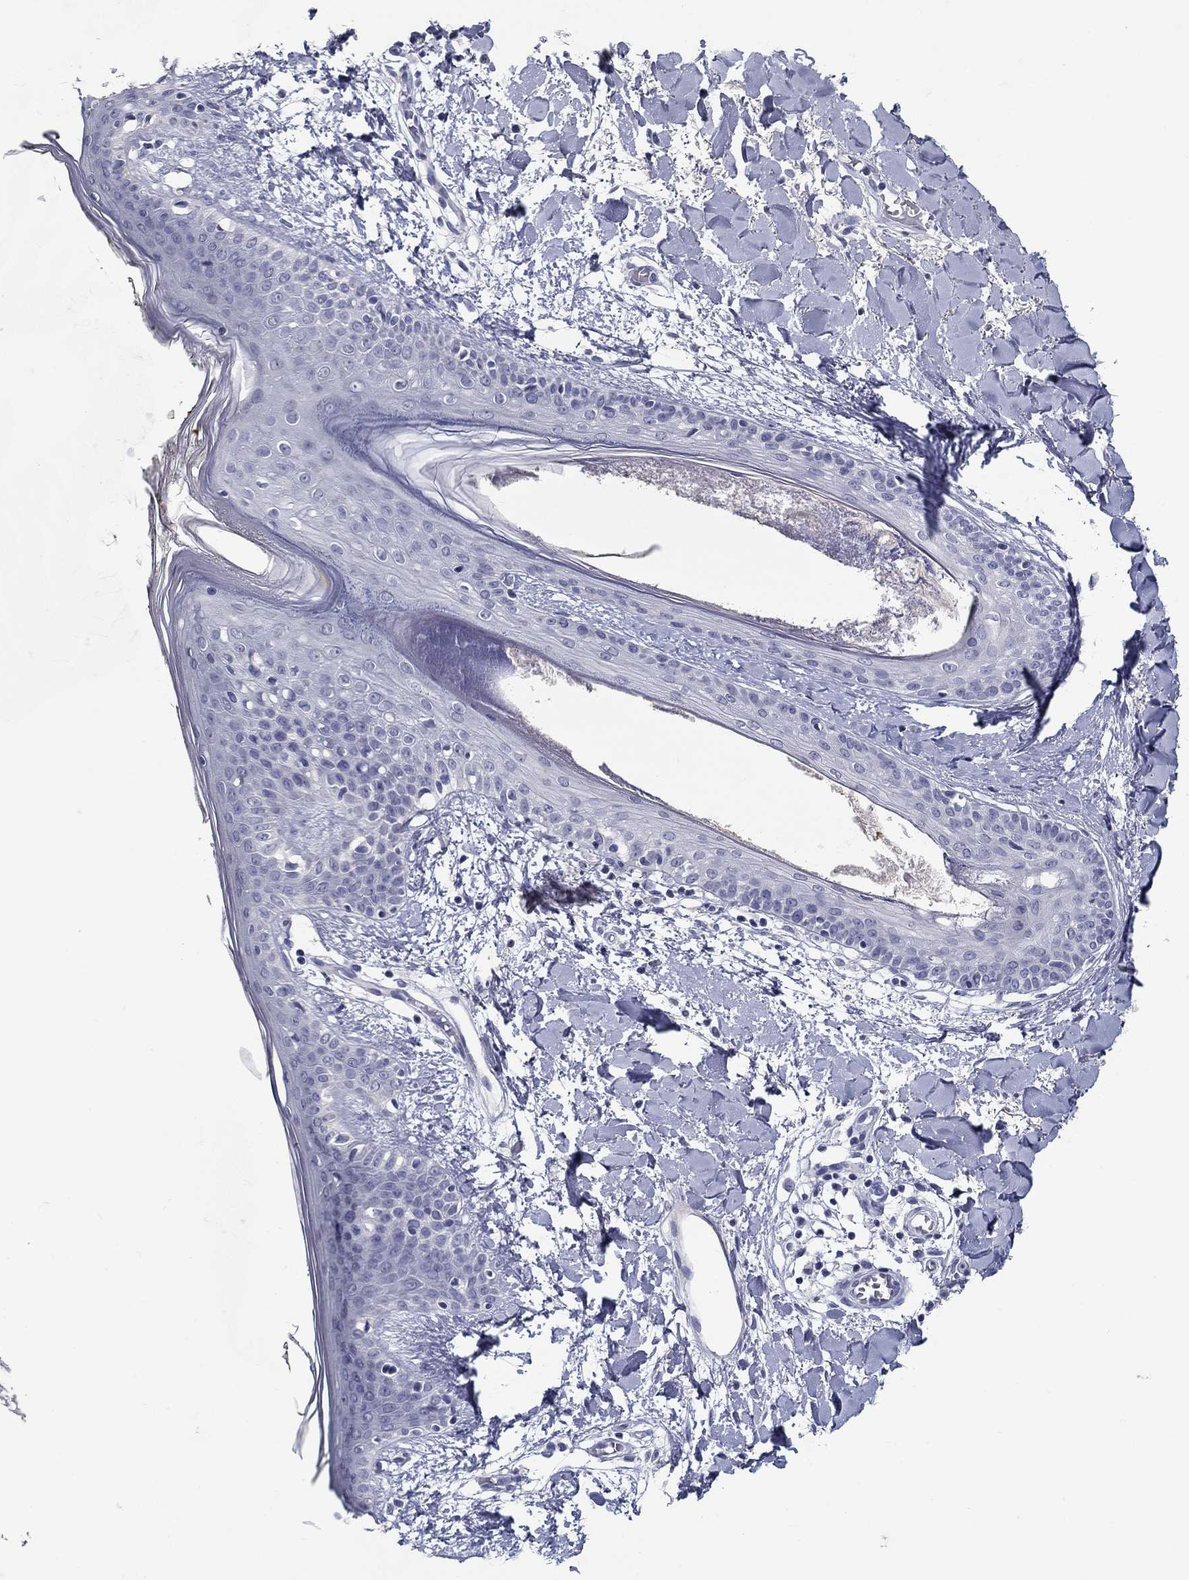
{"staining": {"intensity": "negative", "quantity": "none", "location": "none"}, "tissue": "skin", "cell_type": "Fibroblasts", "image_type": "normal", "snomed": [{"axis": "morphology", "description": "Normal tissue, NOS"}, {"axis": "topography", "description": "Skin"}], "caption": "Immunohistochemistry histopathology image of unremarkable skin stained for a protein (brown), which displays no positivity in fibroblasts. (DAB (3,3'-diaminobenzidine) immunohistochemistry (IHC) visualized using brightfield microscopy, high magnification).", "gene": "POMC", "patient": {"sex": "female", "age": 34}}